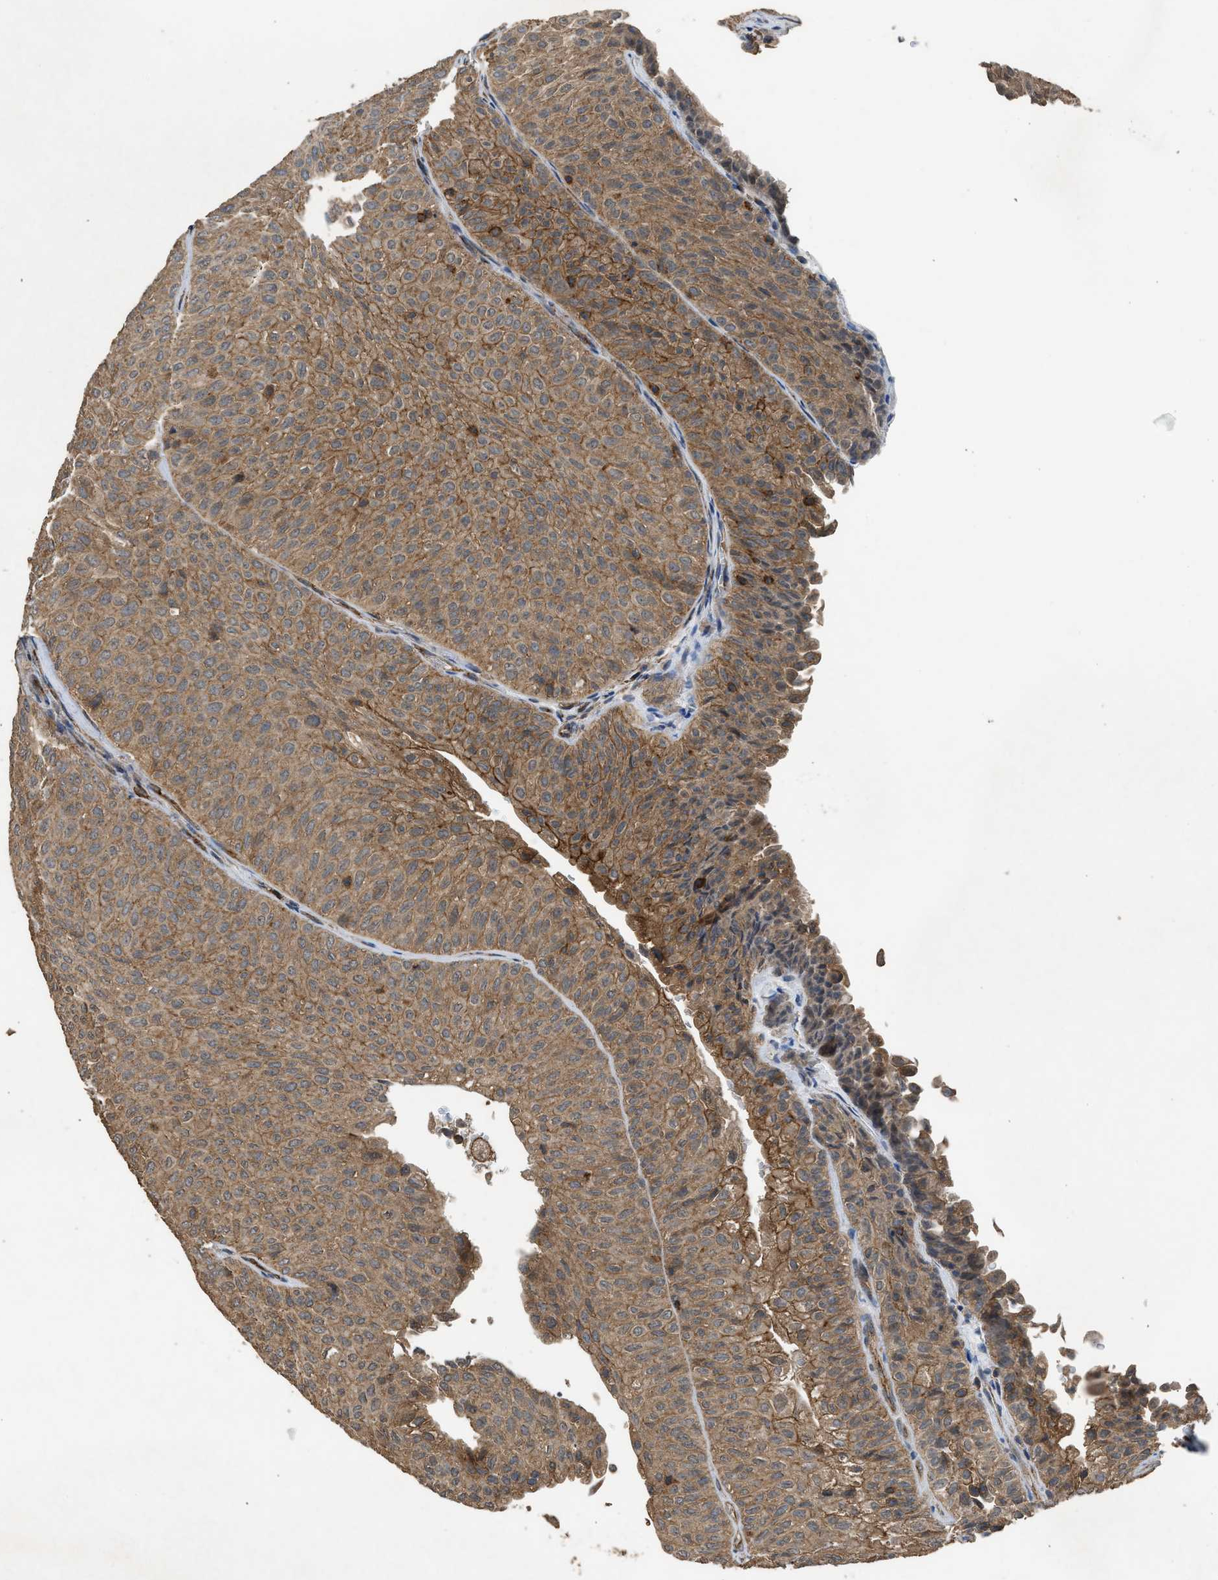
{"staining": {"intensity": "moderate", "quantity": ">75%", "location": "cytoplasmic/membranous"}, "tissue": "urothelial cancer", "cell_type": "Tumor cells", "image_type": "cancer", "snomed": [{"axis": "morphology", "description": "Urothelial carcinoma, Low grade"}, {"axis": "topography", "description": "Urinary bladder"}], "caption": "This is a histology image of IHC staining of urothelial carcinoma (low-grade), which shows moderate staining in the cytoplasmic/membranous of tumor cells.", "gene": "HIP1R", "patient": {"sex": "male", "age": 78}}